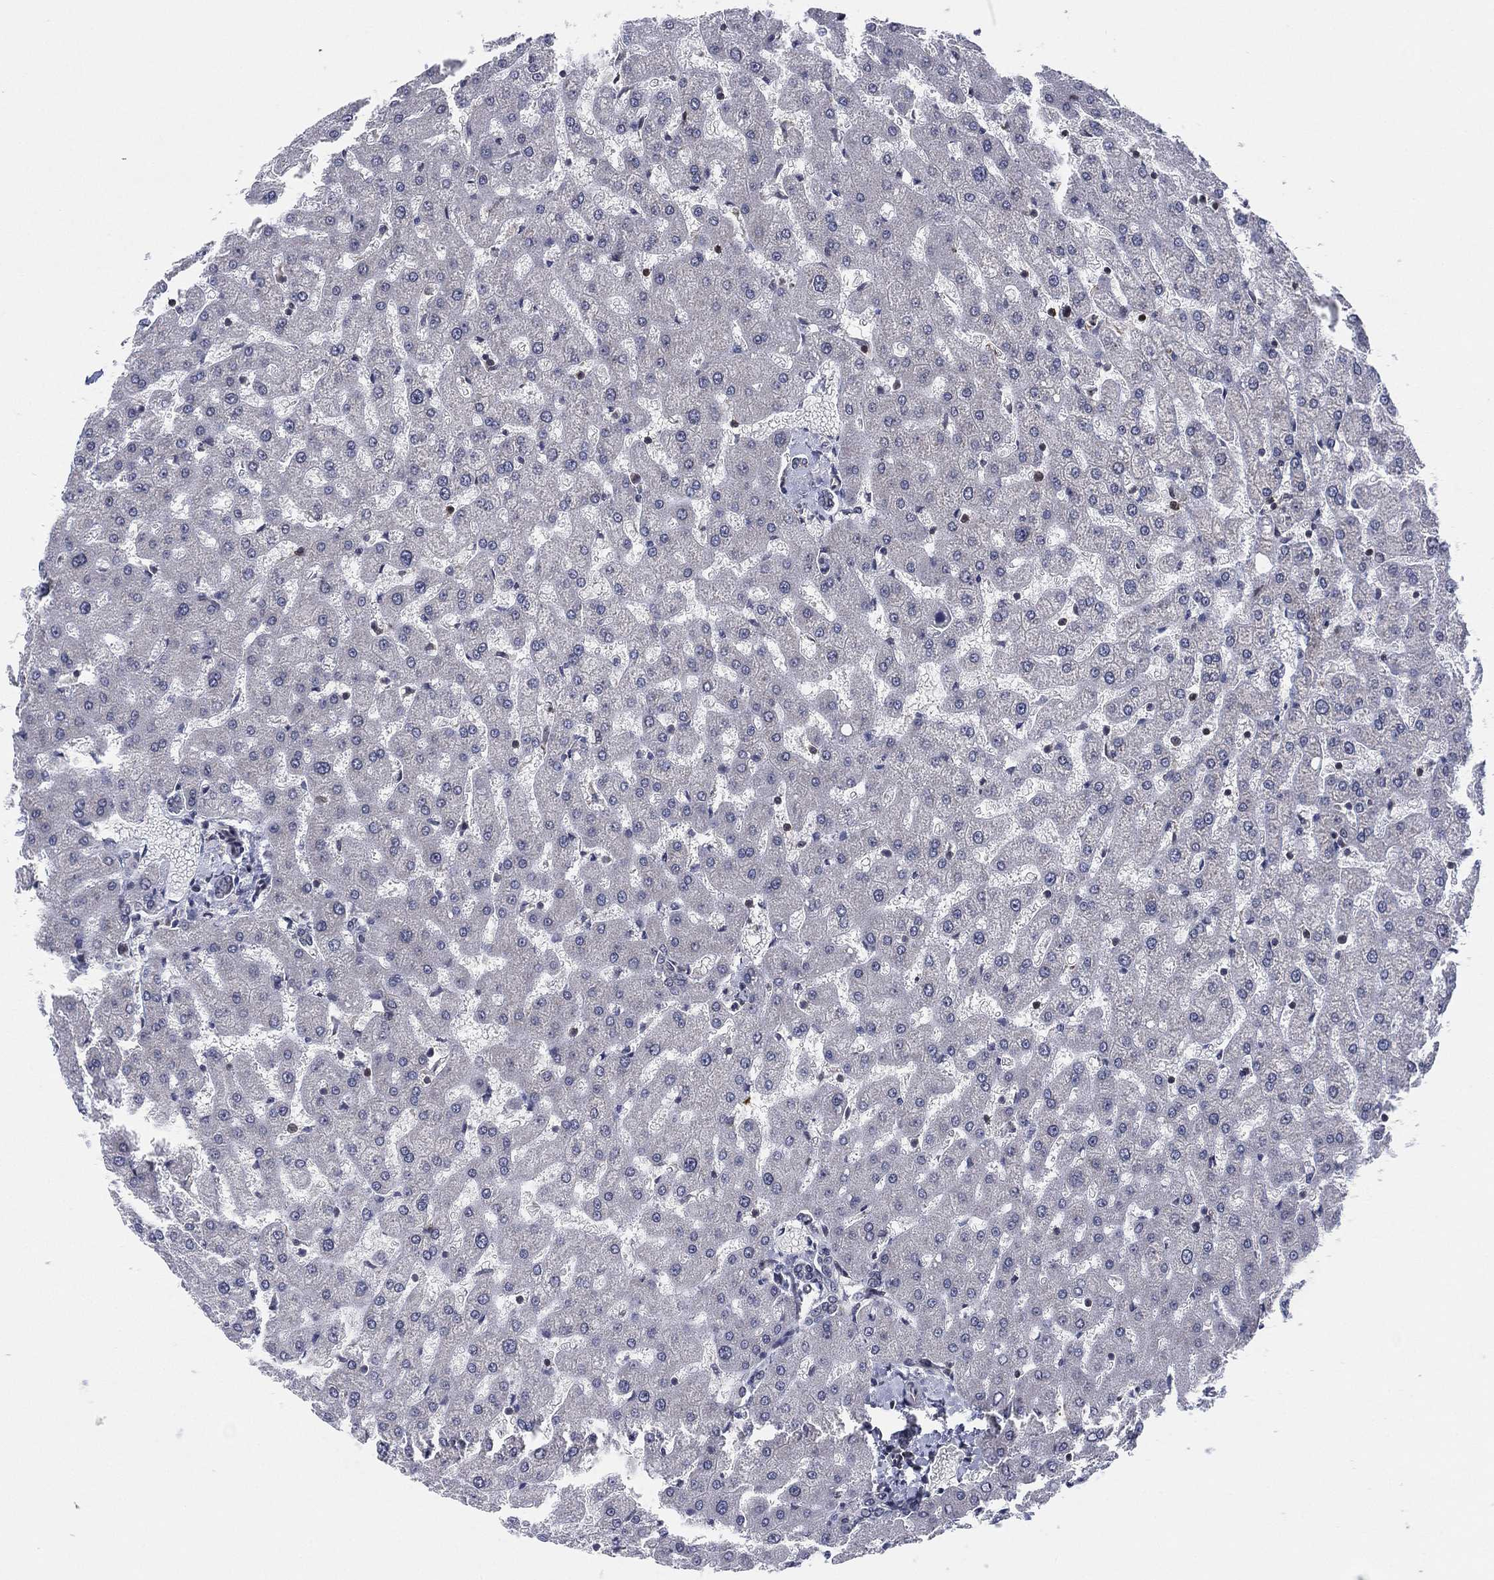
{"staining": {"intensity": "negative", "quantity": "none", "location": "none"}, "tissue": "liver", "cell_type": "Cholangiocytes", "image_type": "normal", "snomed": [{"axis": "morphology", "description": "Normal tissue, NOS"}, {"axis": "topography", "description": "Liver"}], "caption": "Immunohistochemistry (IHC) micrograph of unremarkable liver: human liver stained with DAB (3,3'-diaminobenzidine) reveals no significant protein staining in cholangiocytes.", "gene": "TMCO1", "patient": {"sex": "female", "age": 50}}